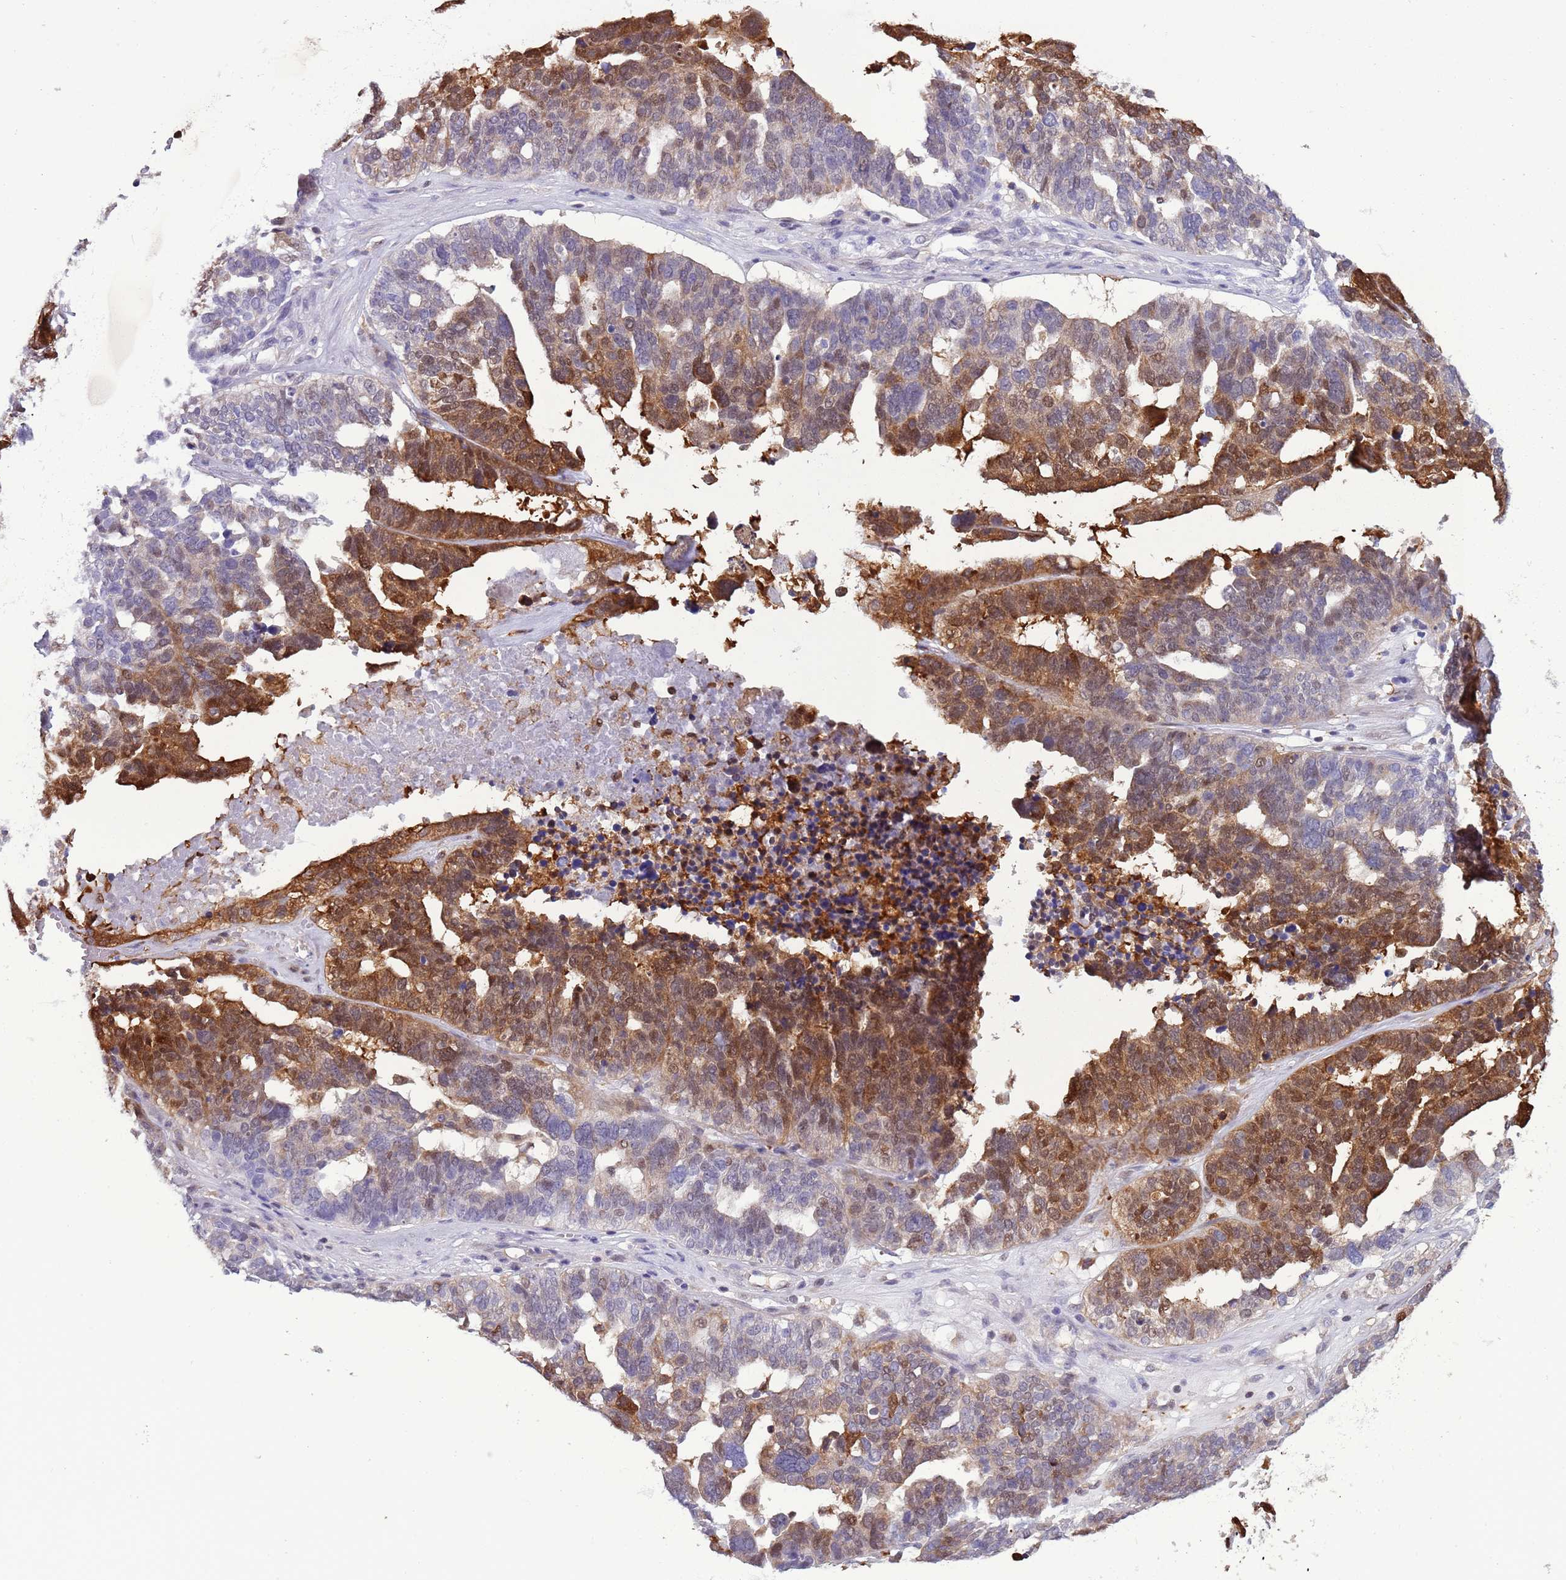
{"staining": {"intensity": "moderate", "quantity": "25%-75%", "location": "cytoplasmic/membranous,nuclear"}, "tissue": "ovarian cancer", "cell_type": "Tumor cells", "image_type": "cancer", "snomed": [{"axis": "morphology", "description": "Cystadenocarcinoma, serous, NOS"}, {"axis": "topography", "description": "Ovary"}], "caption": "A brown stain highlights moderate cytoplasmic/membranous and nuclear positivity of a protein in human serous cystadenocarcinoma (ovarian) tumor cells.", "gene": "NBPF6", "patient": {"sex": "female", "age": 59}}